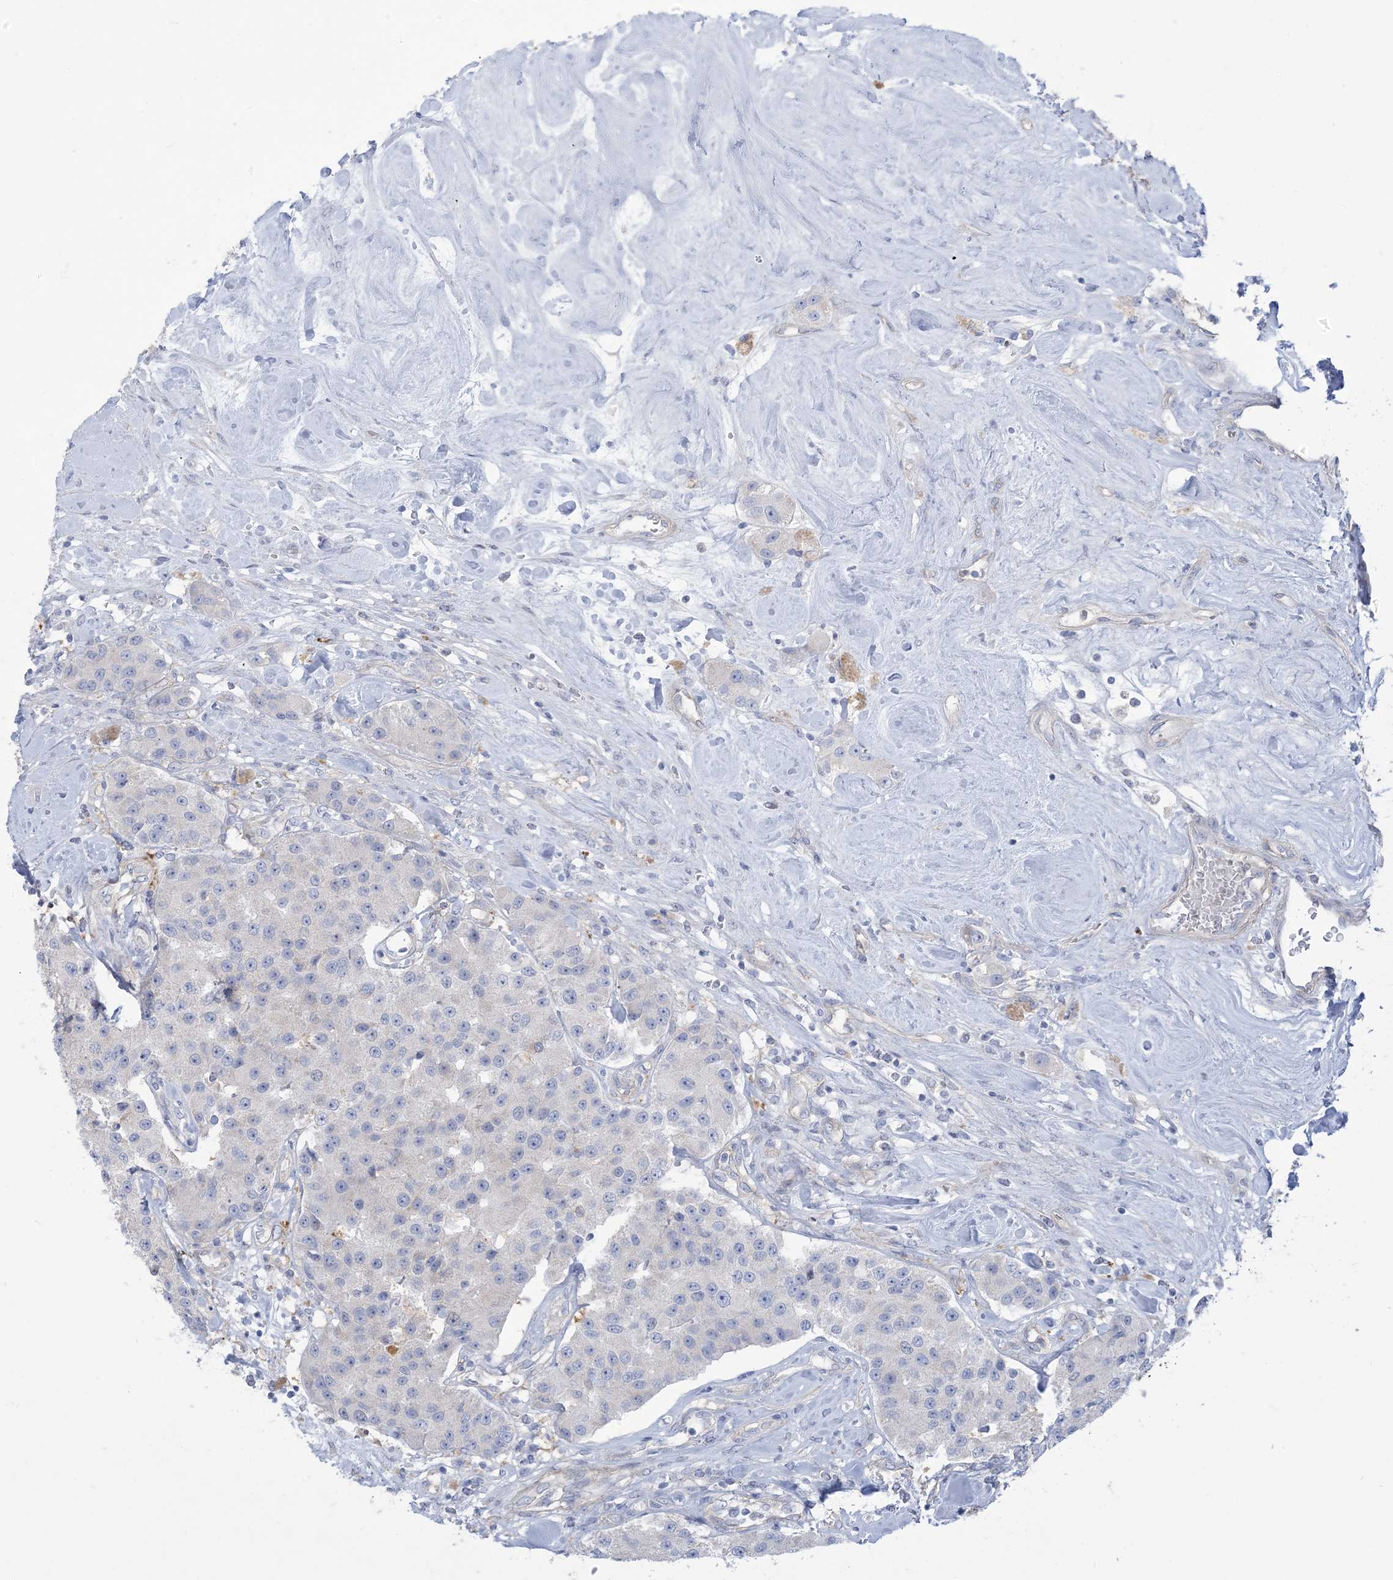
{"staining": {"intensity": "negative", "quantity": "none", "location": "none"}, "tissue": "carcinoid", "cell_type": "Tumor cells", "image_type": "cancer", "snomed": [{"axis": "morphology", "description": "Carcinoid, malignant, NOS"}, {"axis": "topography", "description": "Pancreas"}], "caption": "This is a image of IHC staining of carcinoid, which shows no staining in tumor cells.", "gene": "MTHFD2L", "patient": {"sex": "male", "age": 41}}